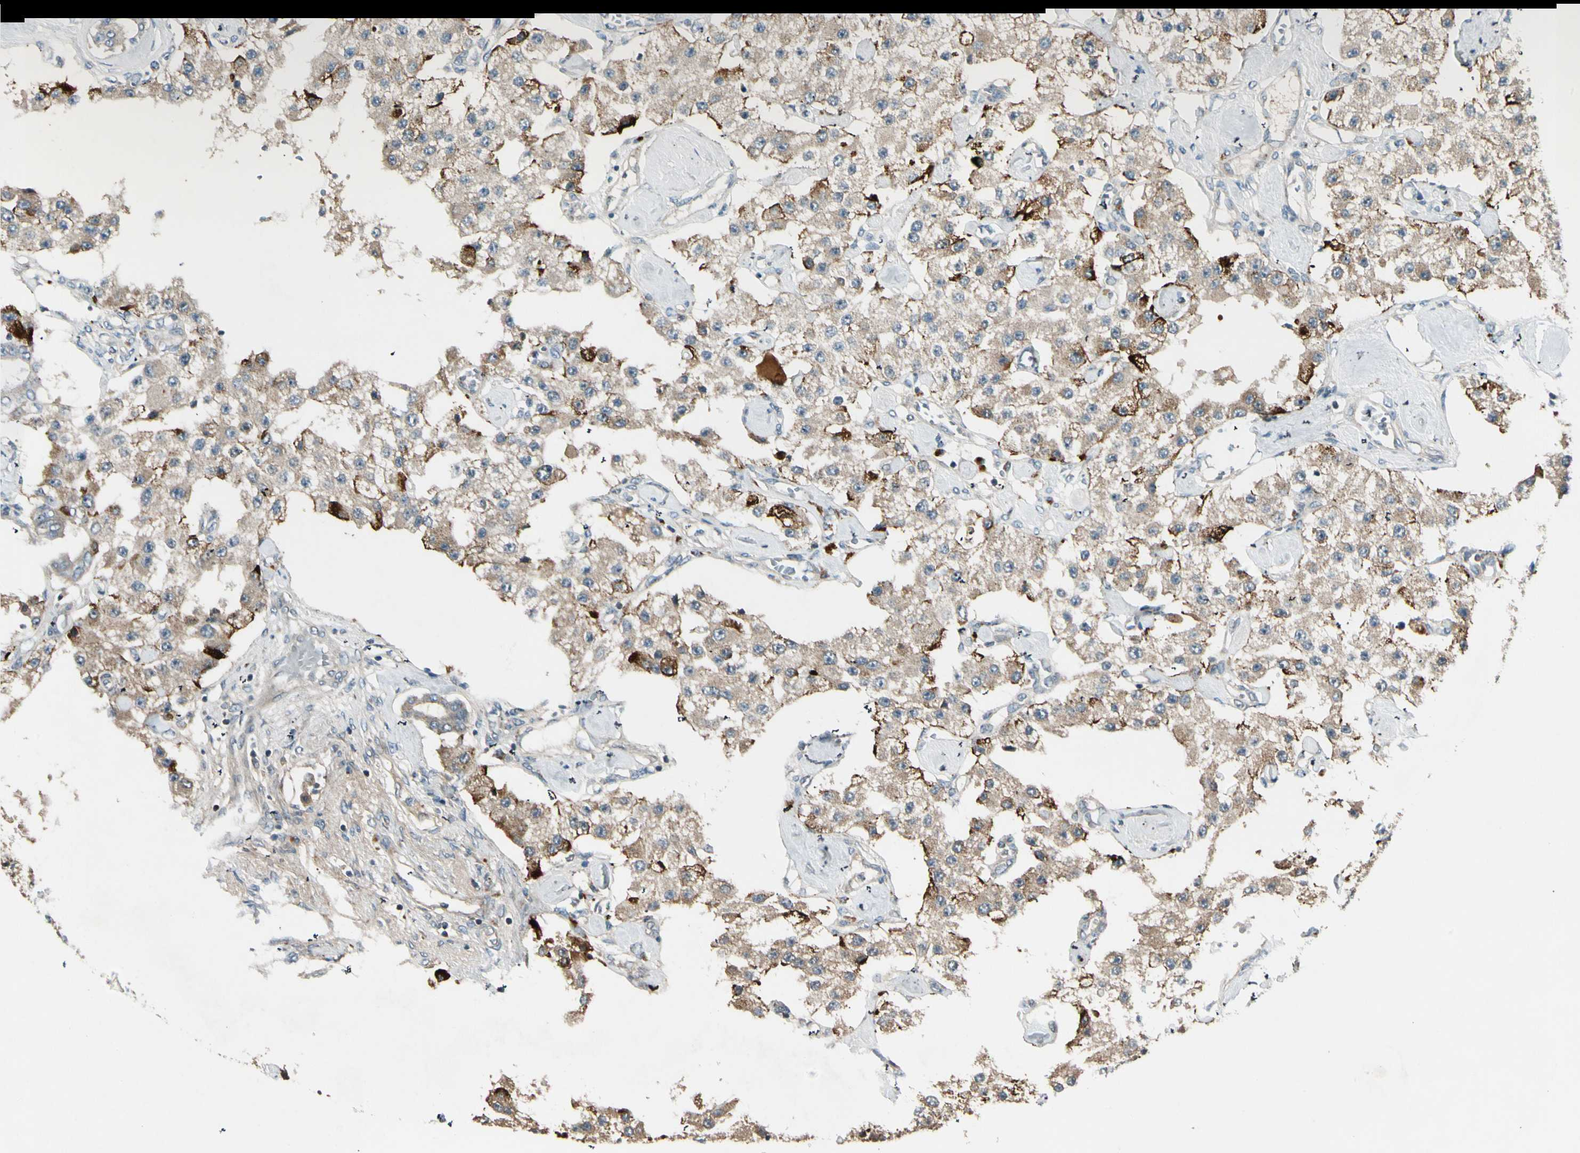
{"staining": {"intensity": "weak", "quantity": ">75%", "location": "cytoplasmic/membranous"}, "tissue": "carcinoid", "cell_type": "Tumor cells", "image_type": "cancer", "snomed": [{"axis": "morphology", "description": "Carcinoid, malignant, NOS"}, {"axis": "topography", "description": "Pancreas"}], "caption": "Protein expression by IHC exhibits weak cytoplasmic/membranous positivity in approximately >75% of tumor cells in malignant carcinoid.", "gene": "ACVR1C", "patient": {"sex": "male", "age": 41}}